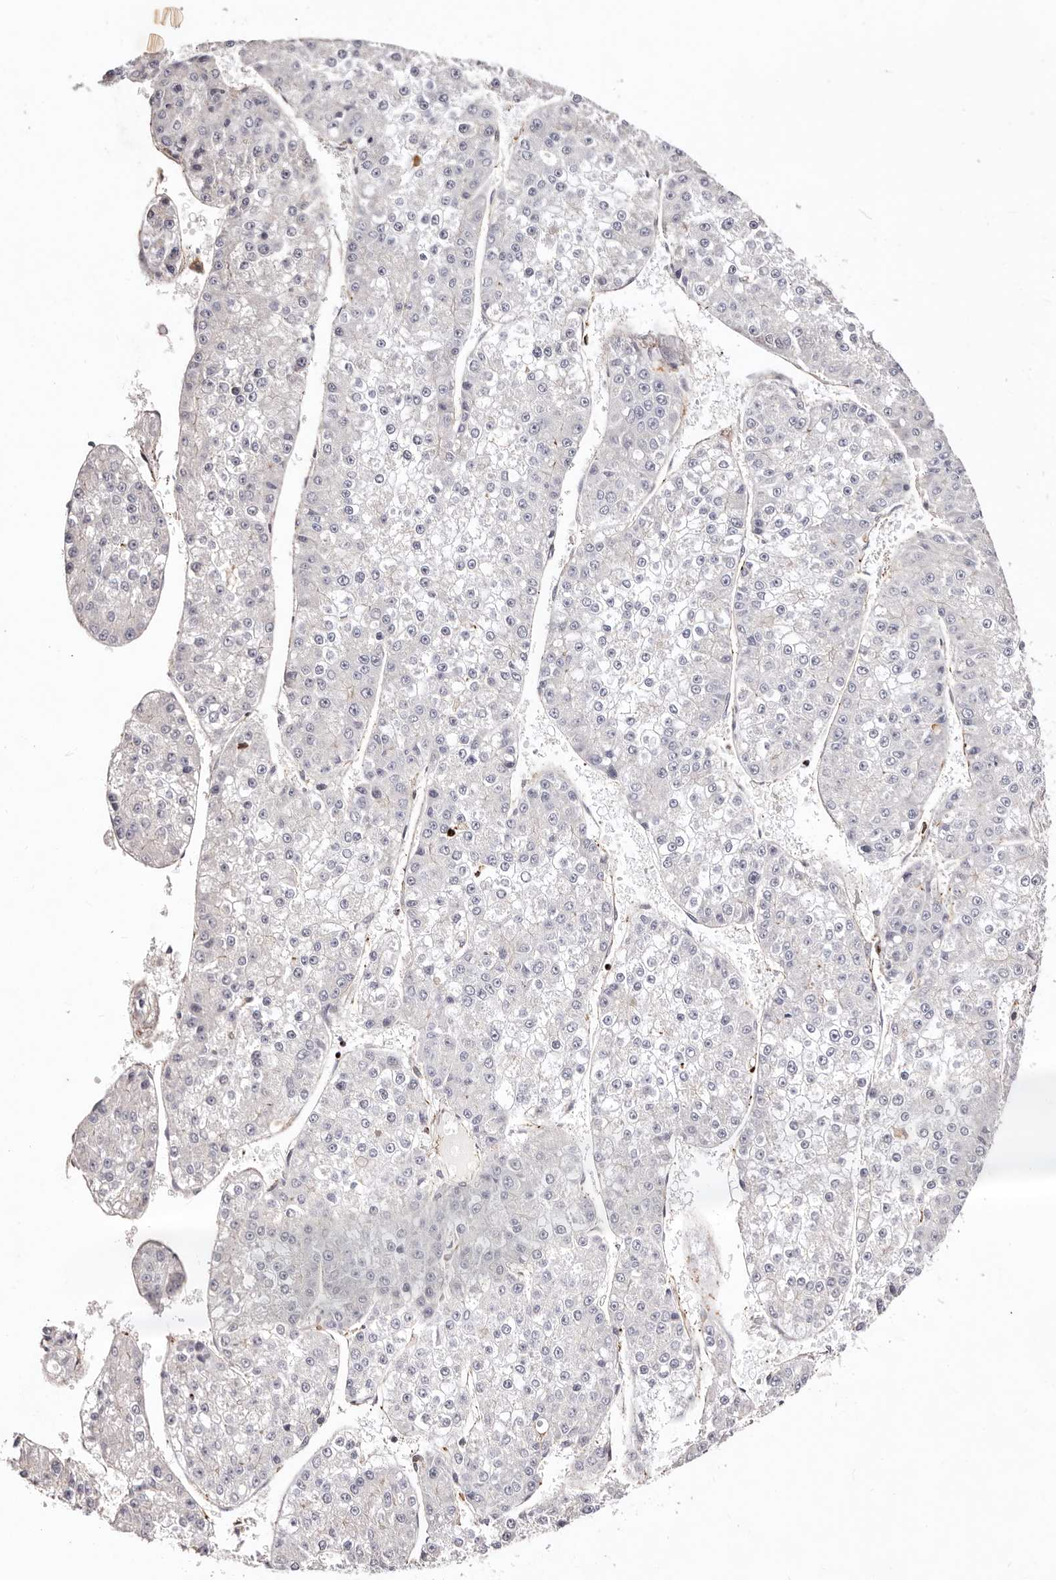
{"staining": {"intensity": "negative", "quantity": "none", "location": "none"}, "tissue": "liver cancer", "cell_type": "Tumor cells", "image_type": "cancer", "snomed": [{"axis": "morphology", "description": "Carcinoma, Hepatocellular, NOS"}, {"axis": "topography", "description": "Liver"}], "caption": "Immunohistochemistry histopathology image of neoplastic tissue: human liver hepatocellular carcinoma stained with DAB shows no significant protein expression in tumor cells. The staining is performed using DAB (3,3'-diaminobenzidine) brown chromogen with nuclei counter-stained in using hematoxylin.", "gene": "PTPN22", "patient": {"sex": "female", "age": 73}}